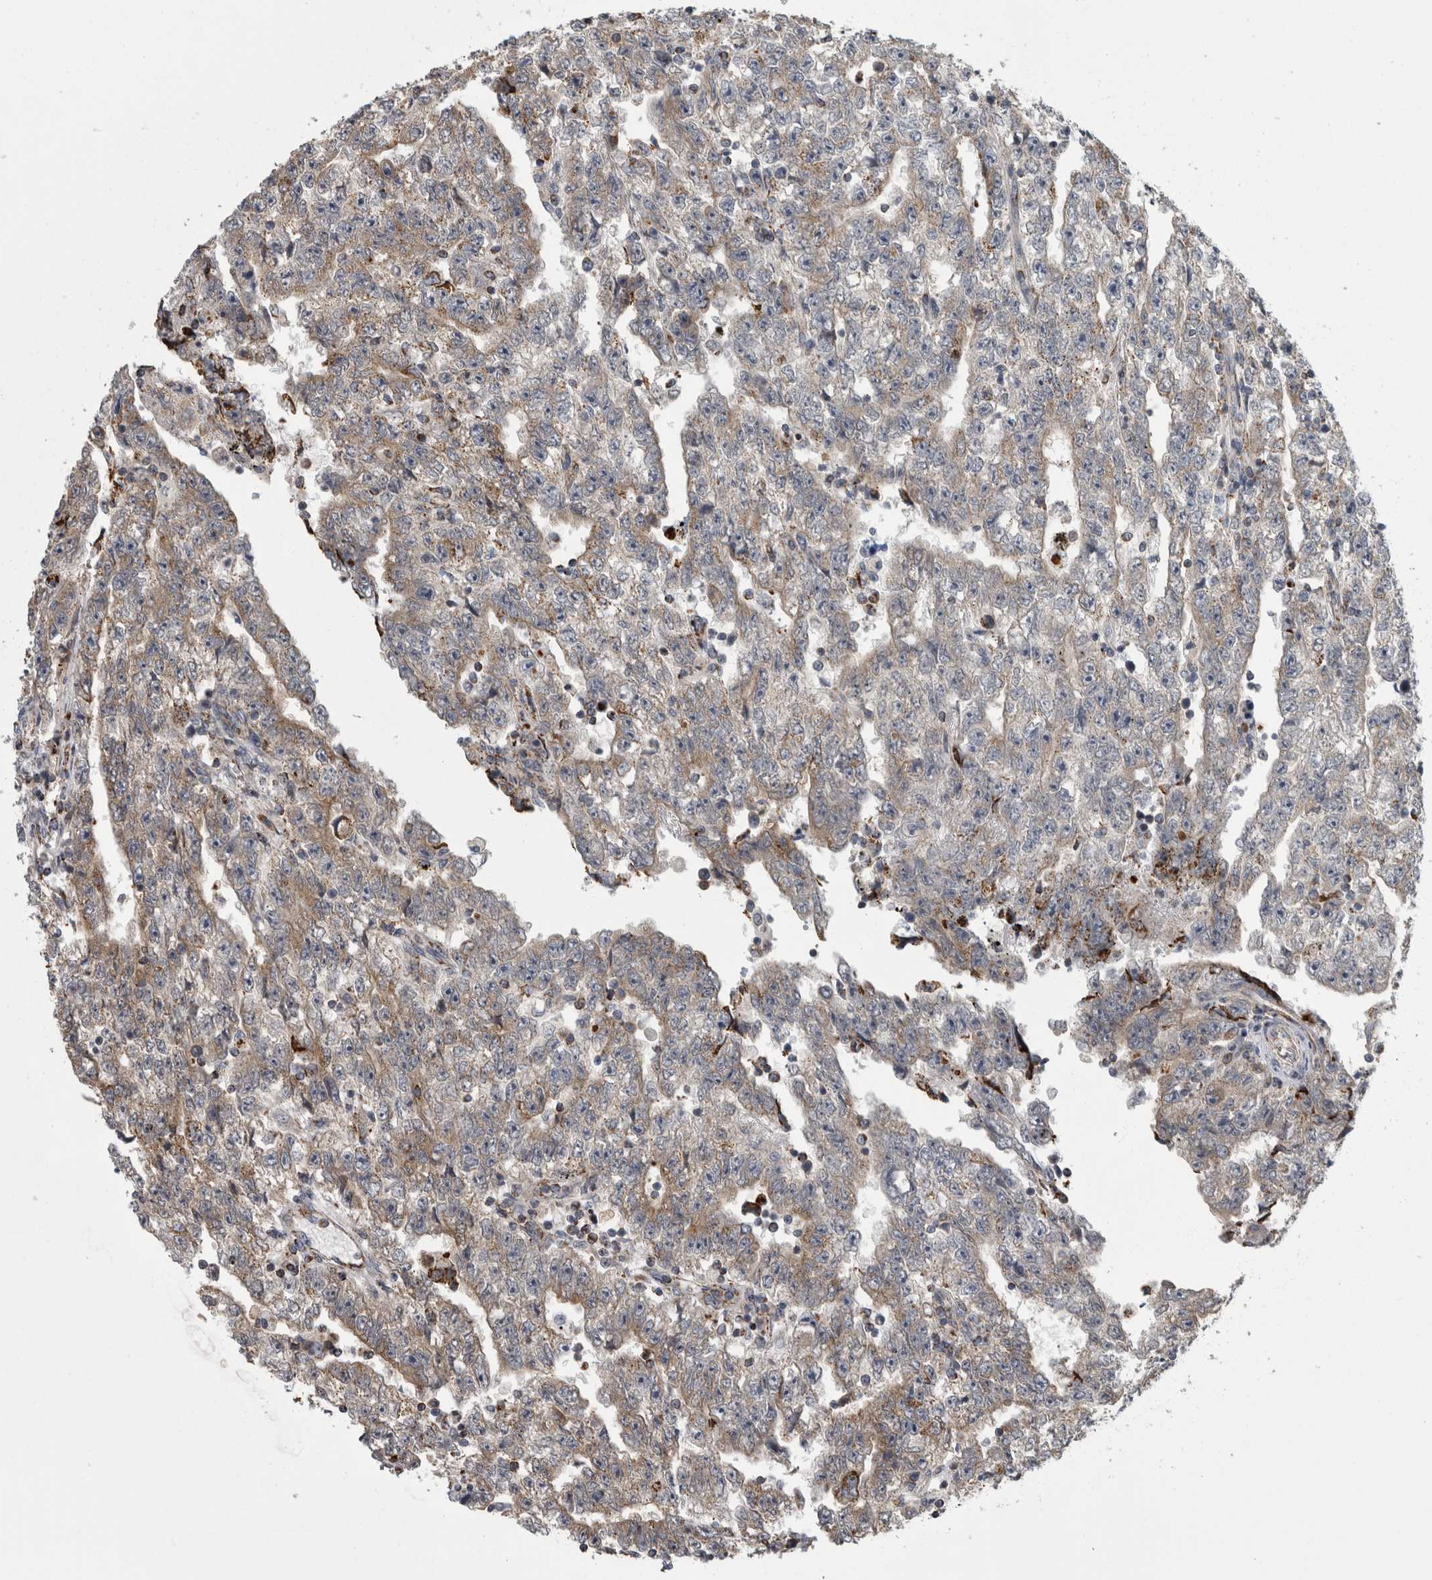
{"staining": {"intensity": "moderate", "quantity": "<25%", "location": "cytoplasmic/membranous"}, "tissue": "testis cancer", "cell_type": "Tumor cells", "image_type": "cancer", "snomed": [{"axis": "morphology", "description": "Carcinoma, Embryonal, NOS"}, {"axis": "topography", "description": "Testis"}], "caption": "Immunohistochemistry (DAB) staining of embryonal carcinoma (testis) demonstrates moderate cytoplasmic/membranous protein expression in approximately <25% of tumor cells. (DAB (3,3'-diaminobenzidine) IHC with brightfield microscopy, high magnification).", "gene": "MDH2", "patient": {"sex": "male", "age": 25}}